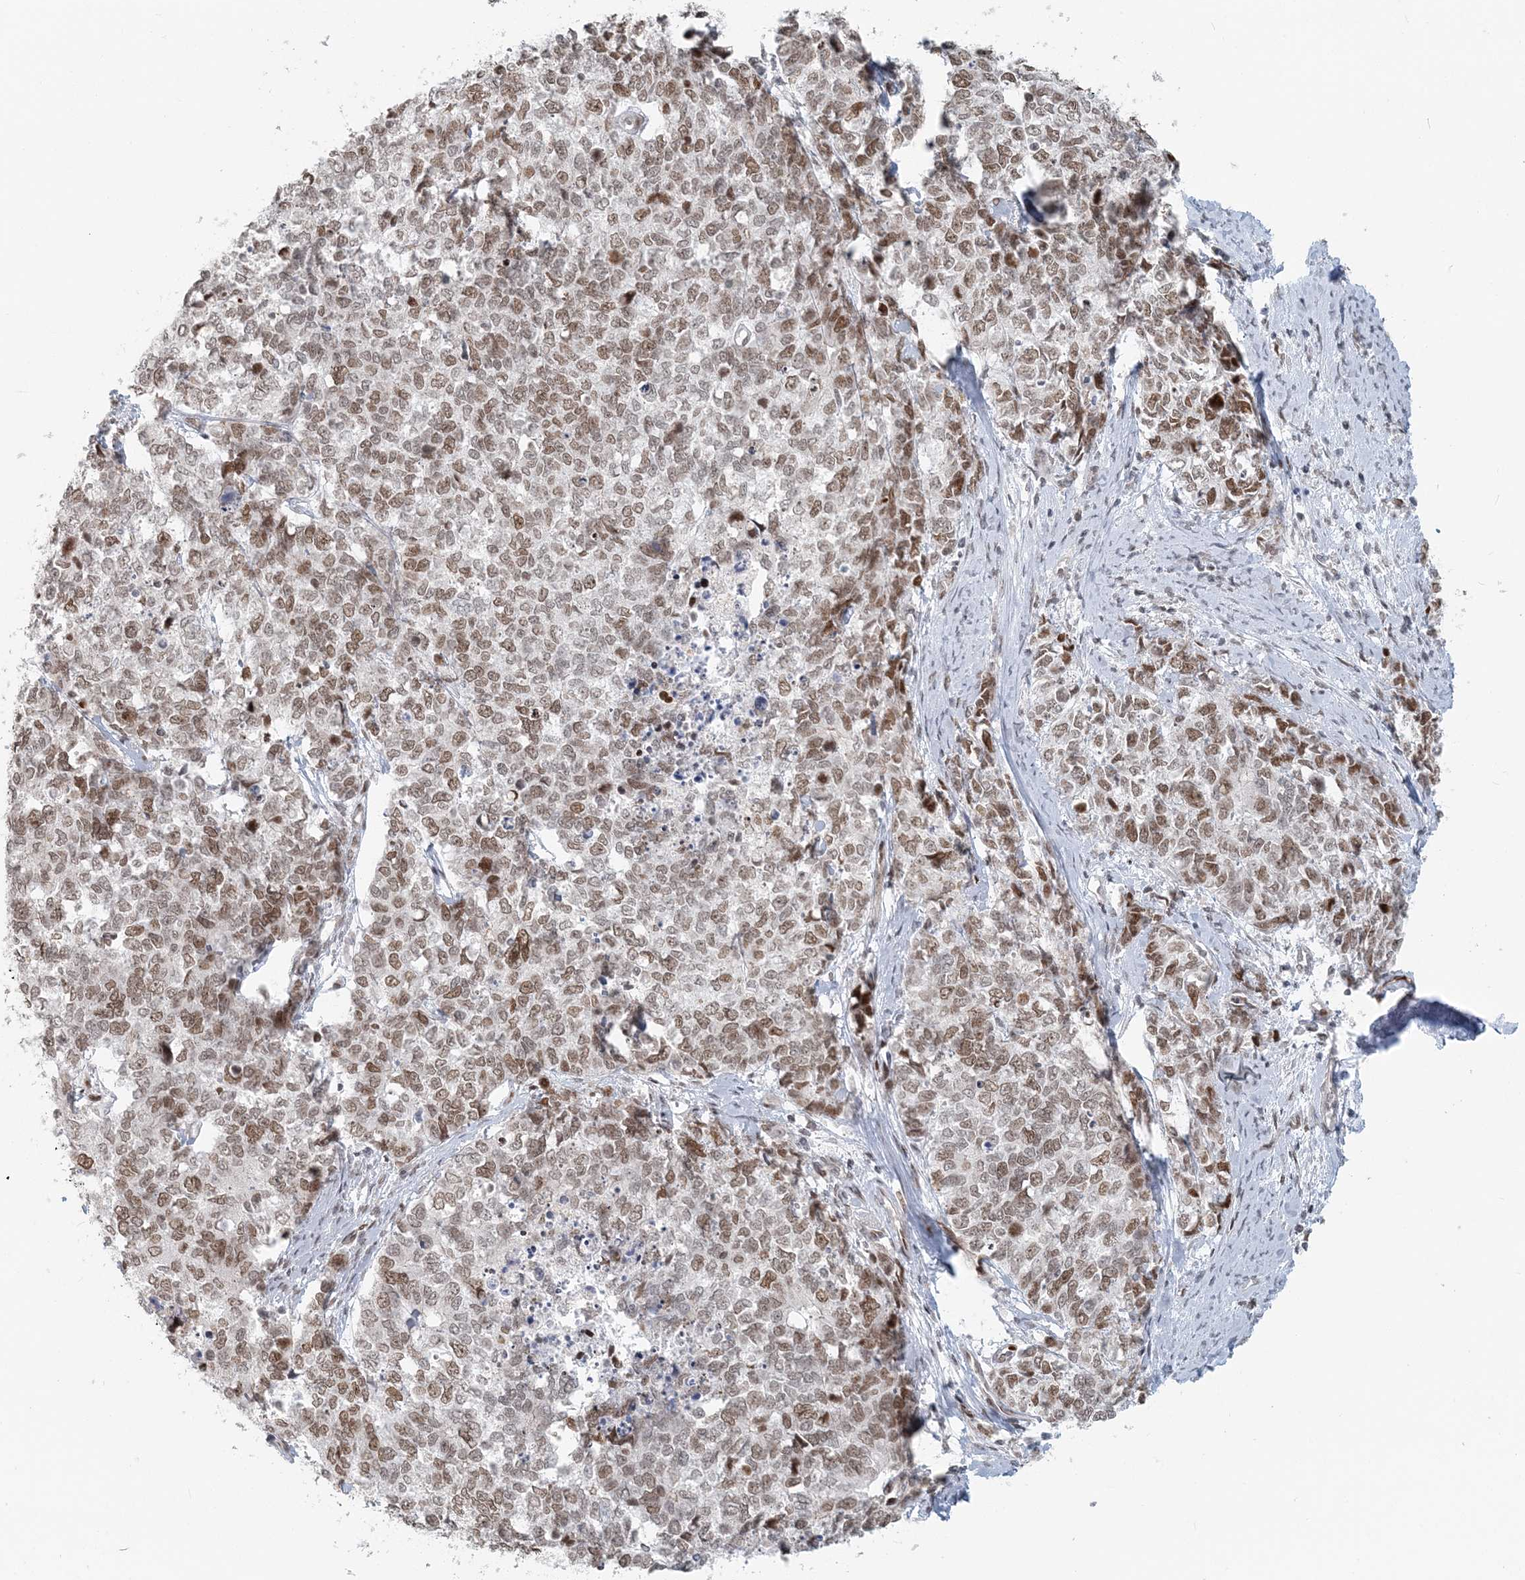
{"staining": {"intensity": "moderate", "quantity": "25%-75%", "location": "nuclear"}, "tissue": "cervical cancer", "cell_type": "Tumor cells", "image_type": "cancer", "snomed": [{"axis": "morphology", "description": "Squamous cell carcinoma, NOS"}, {"axis": "topography", "description": "Cervix"}], "caption": "Moderate nuclear expression for a protein is seen in approximately 25%-75% of tumor cells of cervical cancer using immunohistochemistry (IHC).", "gene": "BAZ1B", "patient": {"sex": "female", "age": 63}}